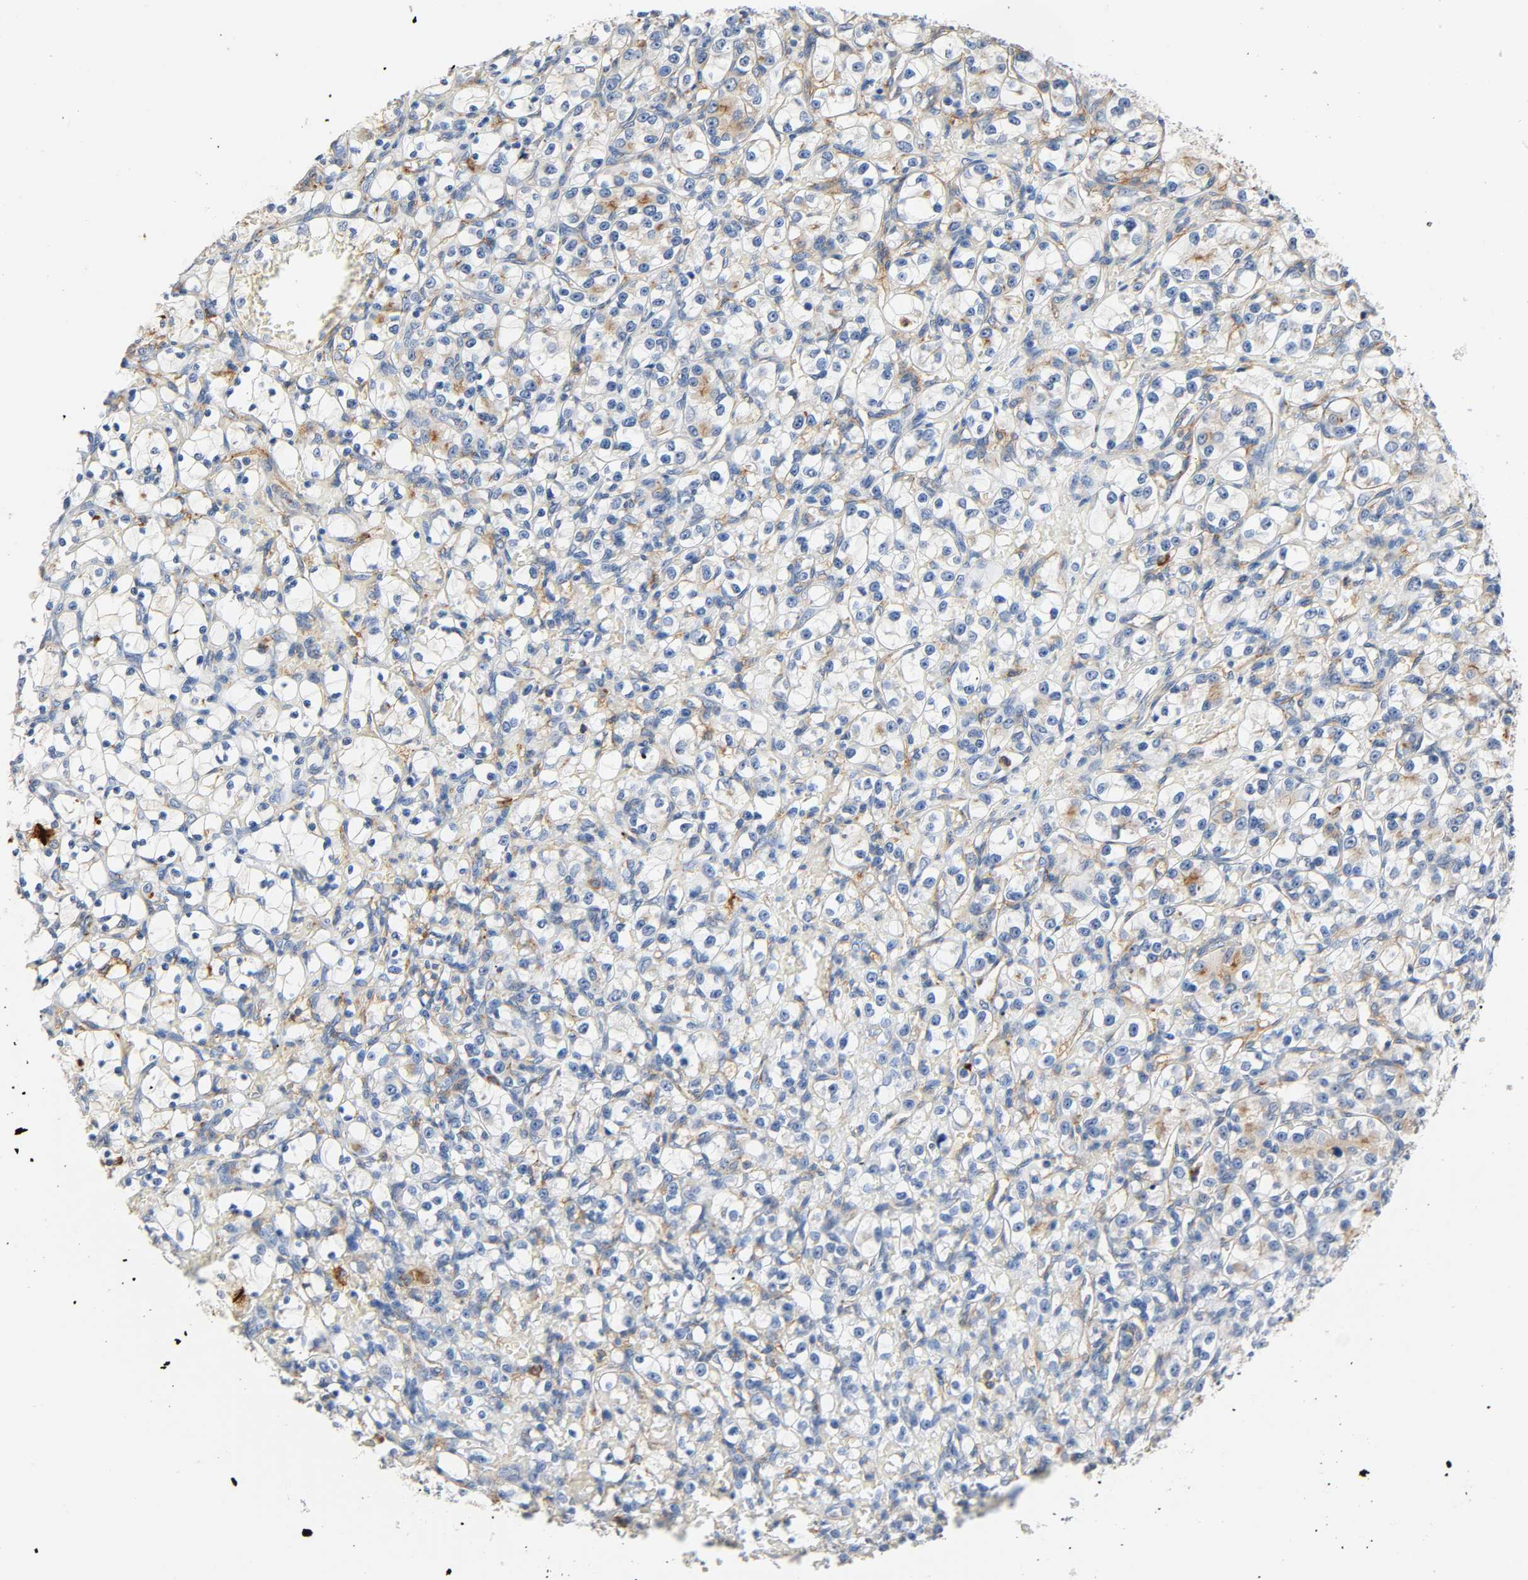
{"staining": {"intensity": "weak", "quantity": "<25%", "location": "cytoplasmic/membranous"}, "tissue": "renal cancer", "cell_type": "Tumor cells", "image_type": "cancer", "snomed": [{"axis": "morphology", "description": "Adenocarcinoma, NOS"}, {"axis": "topography", "description": "Kidney"}], "caption": "IHC histopathology image of human renal adenocarcinoma stained for a protein (brown), which reveals no staining in tumor cells. Nuclei are stained in blue.", "gene": "ANPEP", "patient": {"sex": "female", "age": 69}}